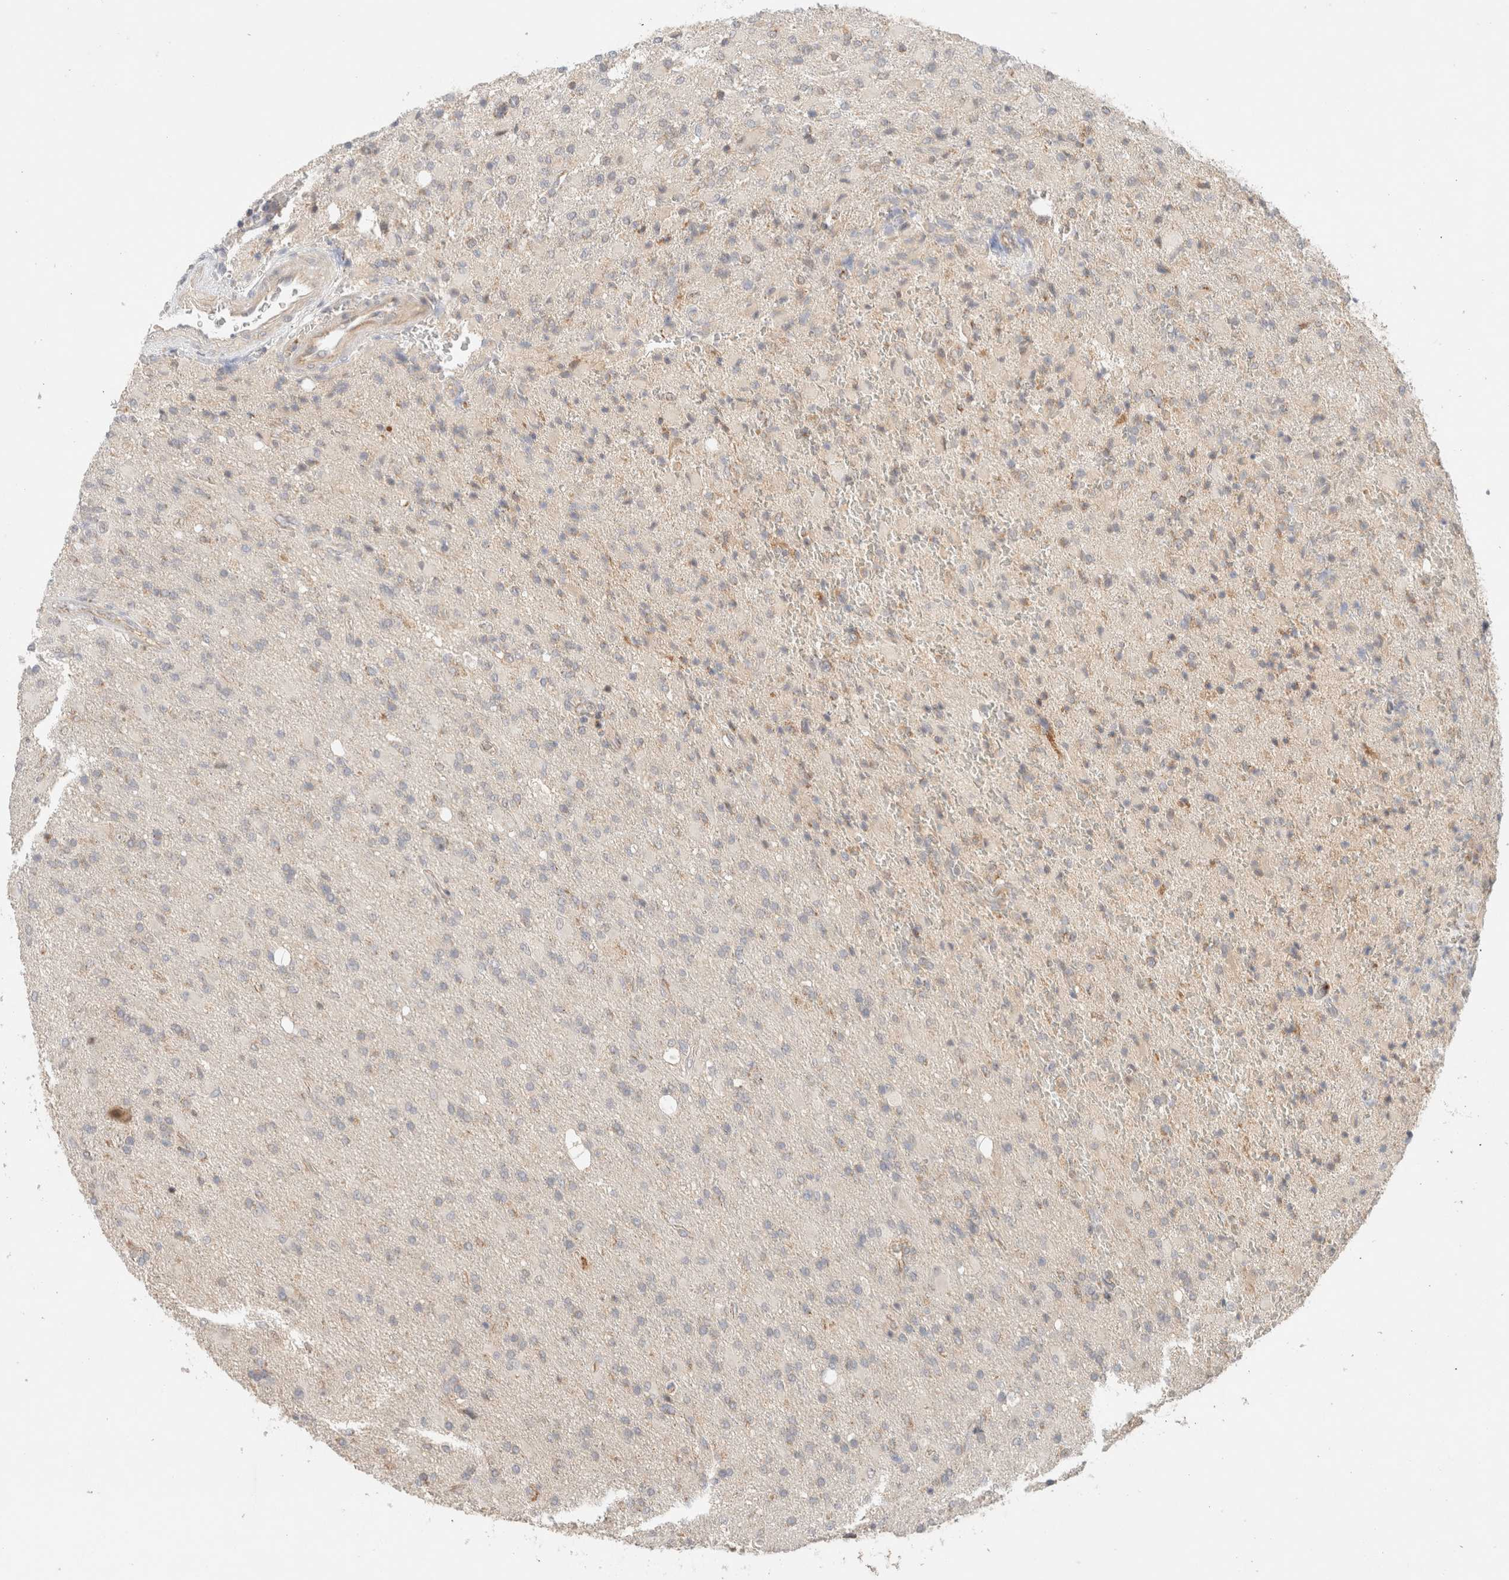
{"staining": {"intensity": "negative", "quantity": "none", "location": "none"}, "tissue": "glioma", "cell_type": "Tumor cells", "image_type": "cancer", "snomed": [{"axis": "morphology", "description": "Glioma, malignant, High grade"}, {"axis": "topography", "description": "Brain"}], "caption": "Immunohistochemistry (IHC) histopathology image of human glioma stained for a protein (brown), which displays no staining in tumor cells.", "gene": "MRM3", "patient": {"sex": "male", "age": 71}}